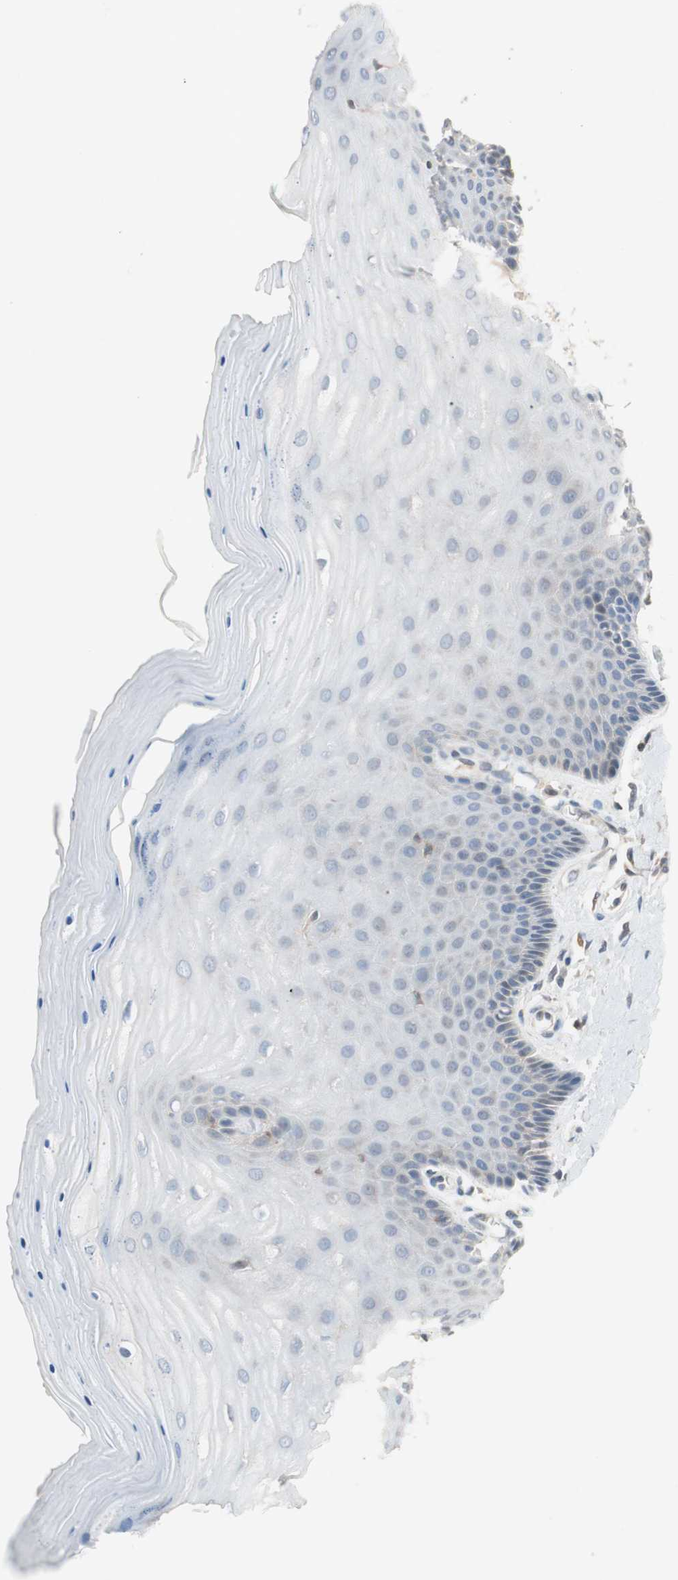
{"staining": {"intensity": "weak", "quantity": ">75%", "location": "cytoplasmic/membranous"}, "tissue": "cervix", "cell_type": "Glandular cells", "image_type": "normal", "snomed": [{"axis": "morphology", "description": "Normal tissue, NOS"}, {"axis": "topography", "description": "Cervix"}], "caption": "High-power microscopy captured an immunohistochemistry micrograph of unremarkable cervix, revealing weak cytoplasmic/membranous positivity in about >75% of glandular cells.", "gene": "GALT", "patient": {"sex": "female", "age": 55}}